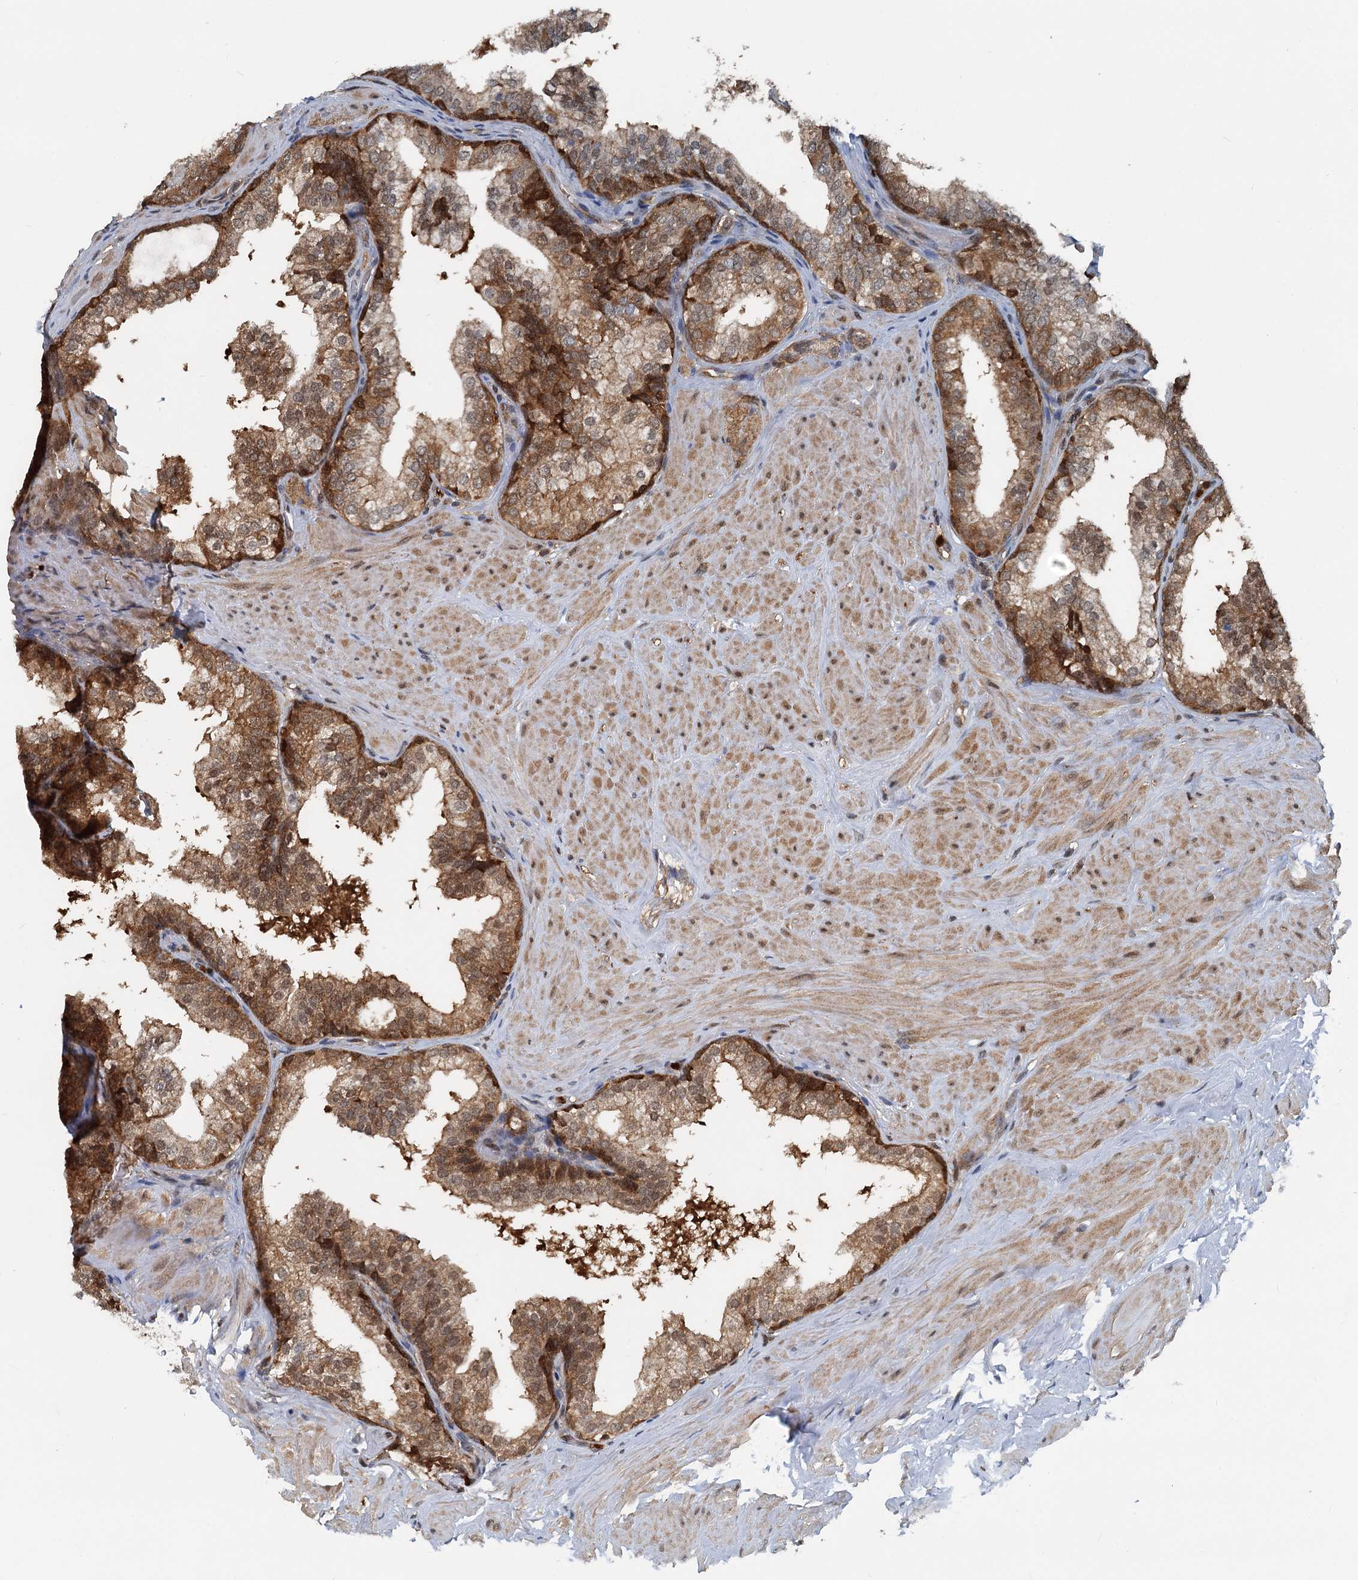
{"staining": {"intensity": "strong", "quantity": "25%-75%", "location": "cytoplasmic/membranous"}, "tissue": "prostate", "cell_type": "Glandular cells", "image_type": "normal", "snomed": [{"axis": "morphology", "description": "Normal tissue, NOS"}, {"axis": "topography", "description": "Prostate"}], "caption": "Prostate was stained to show a protein in brown. There is high levels of strong cytoplasmic/membranous staining in approximately 25%-75% of glandular cells.", "gene": "GPI", "patient": {"sex": "male", "age": 60}}